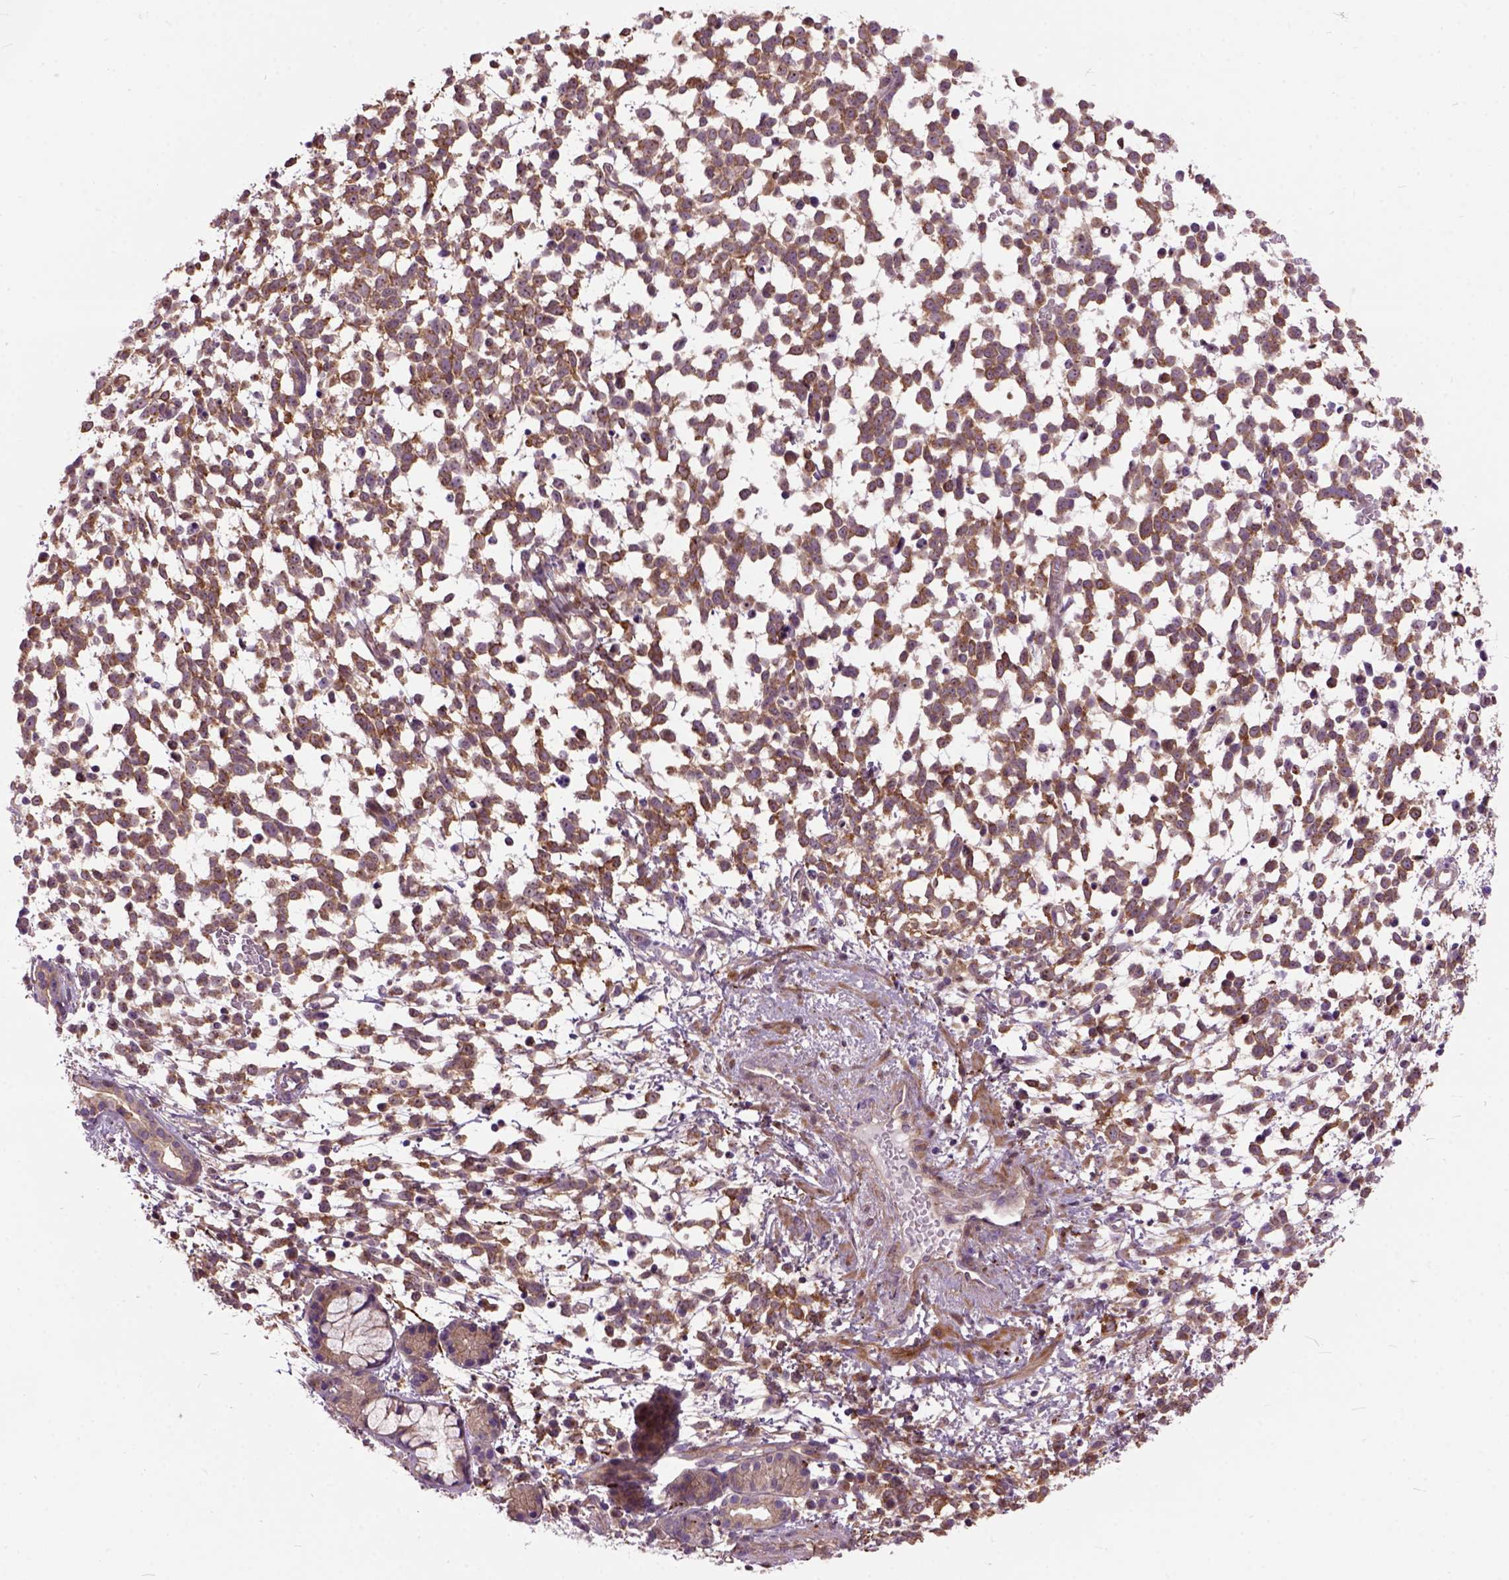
{"staining": {"intensity": "moderate", "quantity": ">75%", "location": "cytoplasmic/membranous"}, "tissue": "melanoma", "cell_type": "Tumor cells", "image_type": "cancer", "snomed": [{"axis": "morphology", "description": "Malignant melanoma, NOS"}, {"axis": "topography", "description": "Skin"}], "caption": "Tumor cells exhibit moderate cytoplasmic/membranous staining in approximately >75% of cells in melanoma.", "gene": "MAPT", "patient": {"sex": "female", "age": 70}}